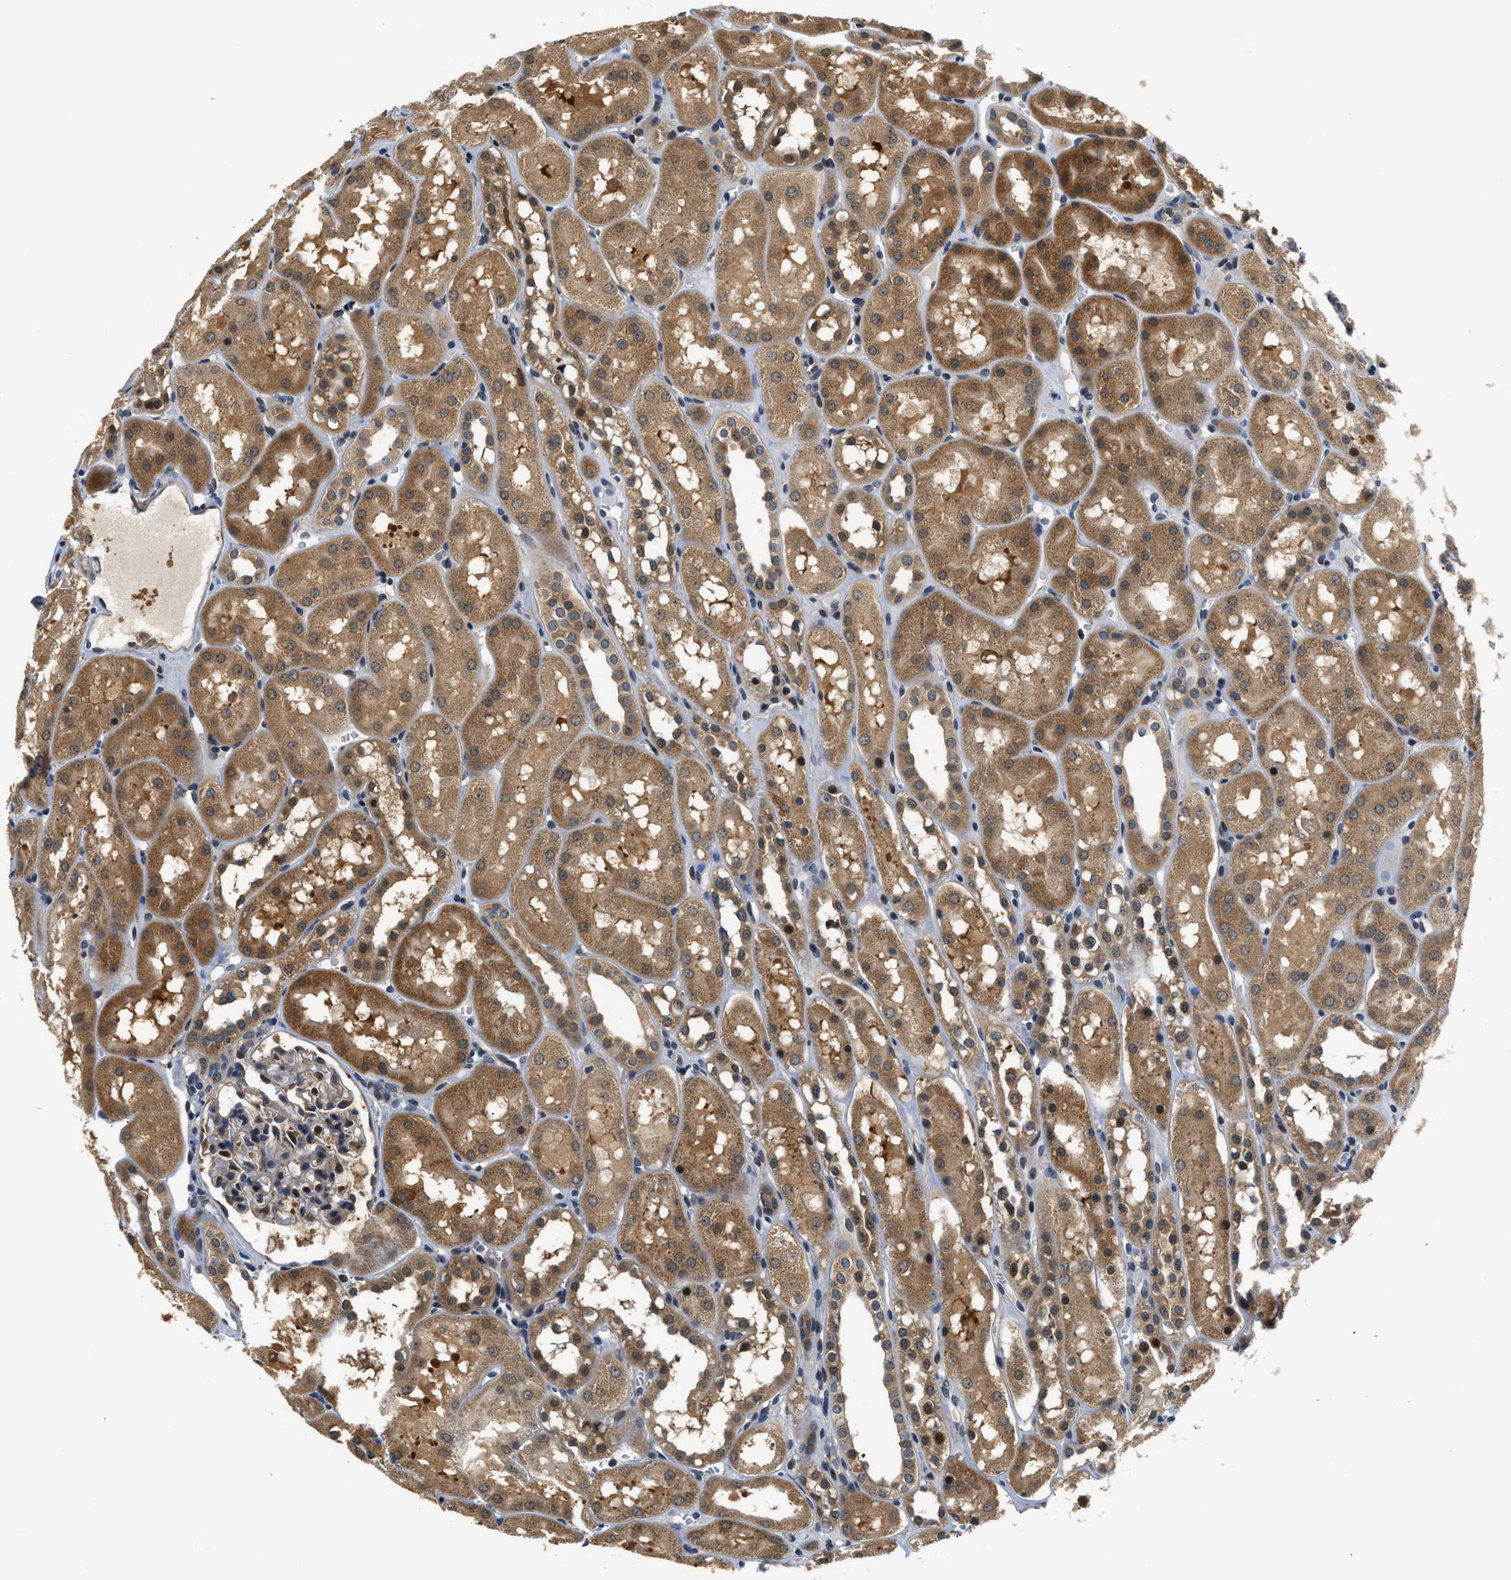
{"staining": {"intensity": "weak", "quantity": "25%-75%", "location": "cytoplasmic/membranous"}, "tissue": "kidney", "cell_type": "Cells in glomeruli", "image_type": "normal", "snomed": [{"axis": "morphology", "description": "Normal tissue, NOS"}, {"axis": "topography", "description": "Kidney"}, {"axis": "topography", "description": "Urinary bladder"}], "caption": "The micrograph demonstrates immunohistochemical staining of benign kidney. There is weak cytoplasmic/membranous expression is present in about 25%-75% of cells in glomeruli. (Brightfield microscopy of DAB IHC at high magnification).", "gene": "LARP6", "patient": {"sex": "male", "age": 16}}